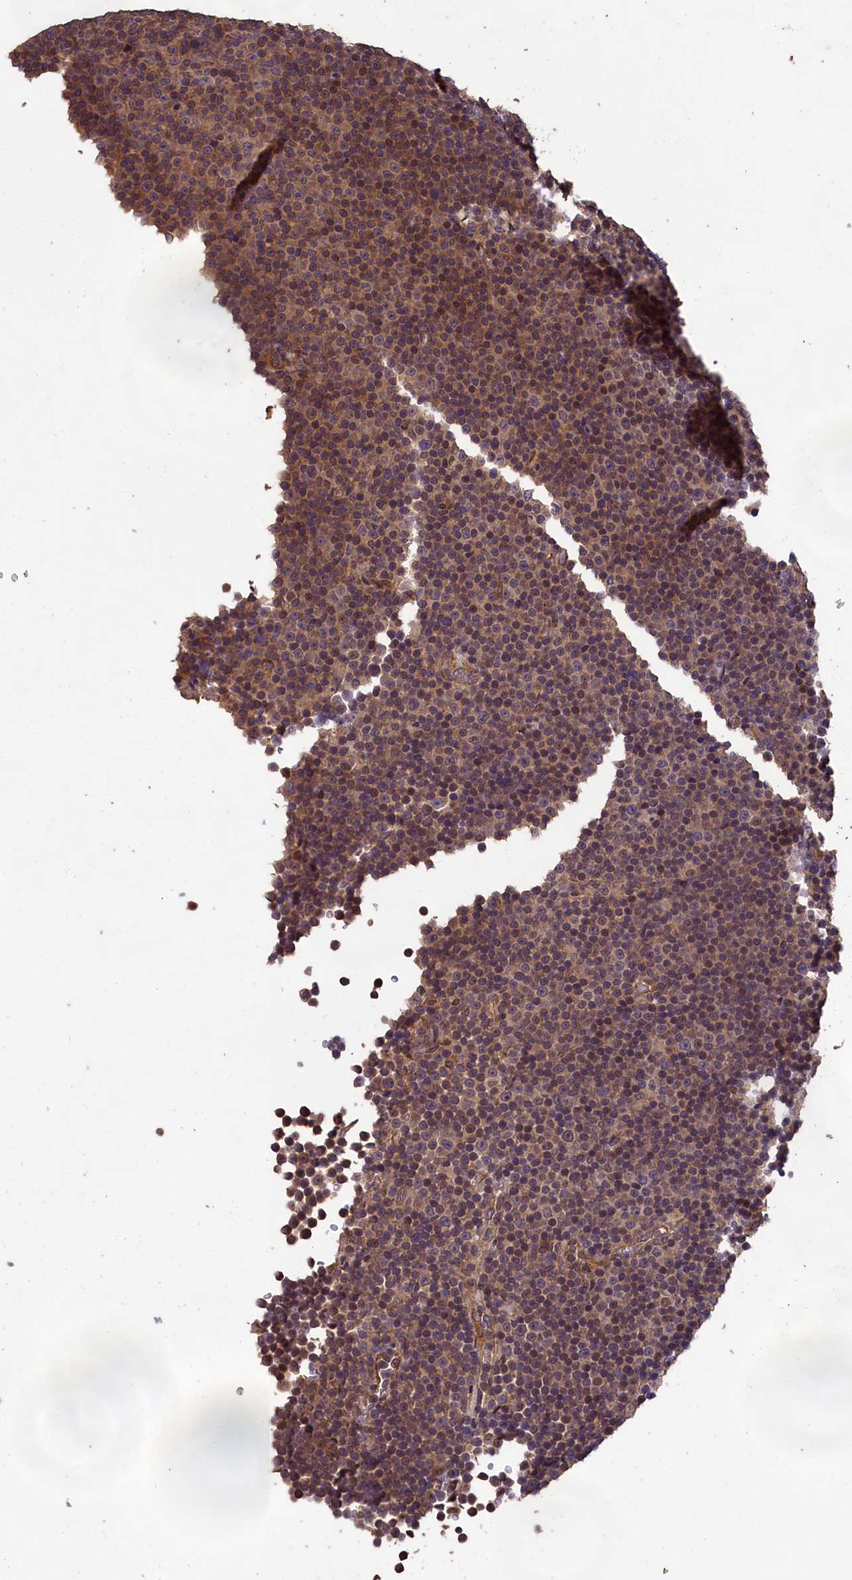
{"staining": {"intensity": "weak", "quantity": "<25%", "location": "nuclear"}, "tissue": "lymphoma", "cell_type": "Tumor cells", "image_type": "cancer", "snomed": [{"axis": "morphology", "description": "Malignant lymphoma, non-Hodgkin's type, Low grade"}, {"axis": "topography", "description": "Lymph node"}], "caption": "This is an immunohistochemistry image of low-grade malignant lymphoma, non-Hodgkin's type. There is no staining in tumor cells.", "gene": "CHD9", "patient": {"sex": "female", "age": 67}}